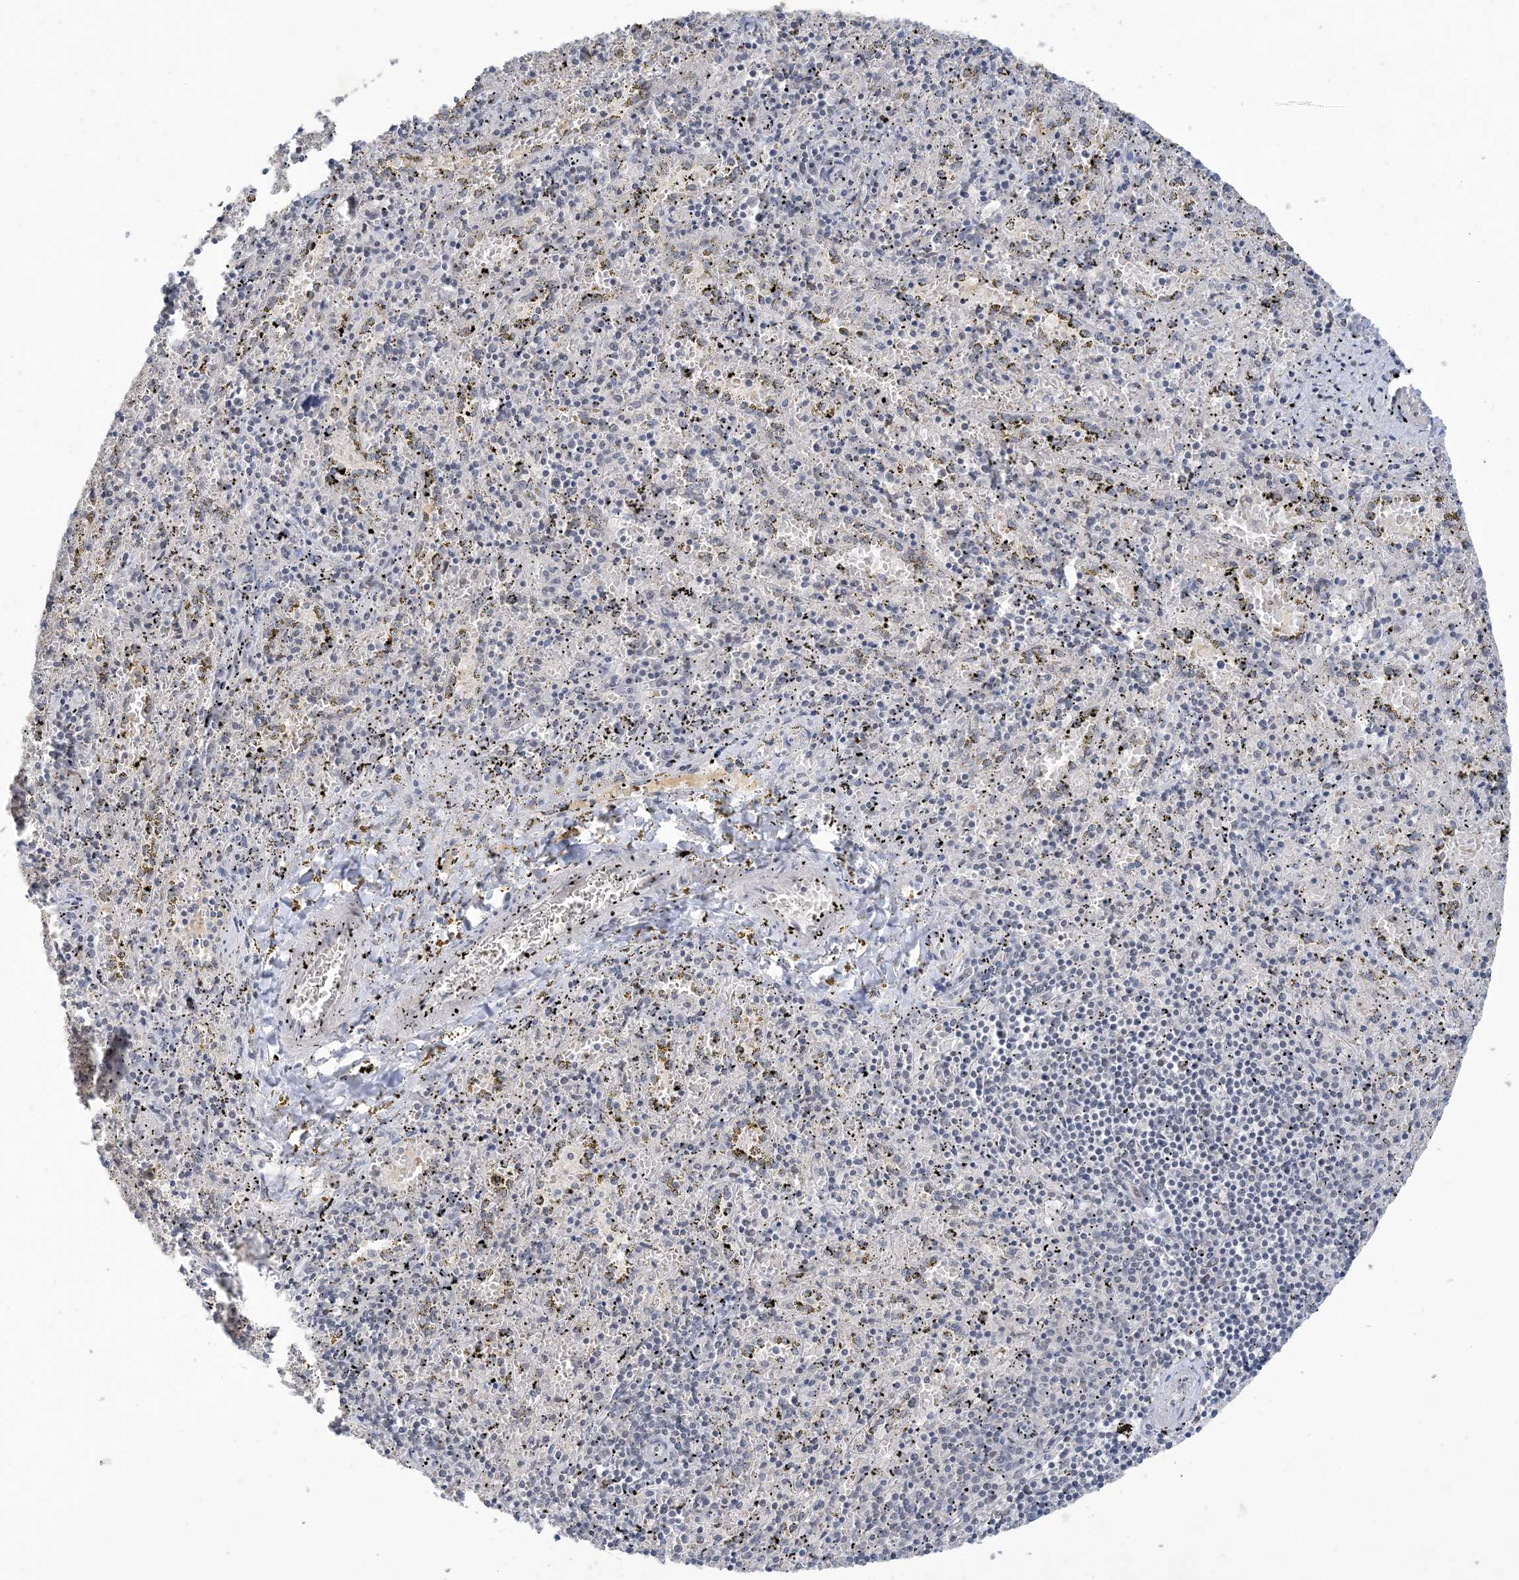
{"staining": {"intensity": "negative", "quantity": "none", "location": "none"}, "tissue": "spleen", "cell_type": "Cells in red pulp", "image_type": "normal", "snomed": [{"axis": "morphology", "description": "Normal tissue, NOS"}, {"axis": "topography", "description": "Spleen"}], "caption": "DAB (3,3'-diaminobenzidine) immunohistochemical staining of benign human spleen displays no significant positivity in cells in red pulp. (Stains: DAB (3,3'-diaminobenzidine) IHC with hematoxylin counter stain, Microscopy: brightfield microscopy at high magnification).", "gene": "ZNF674", "patient": {"sex": "male", "age": 11}}